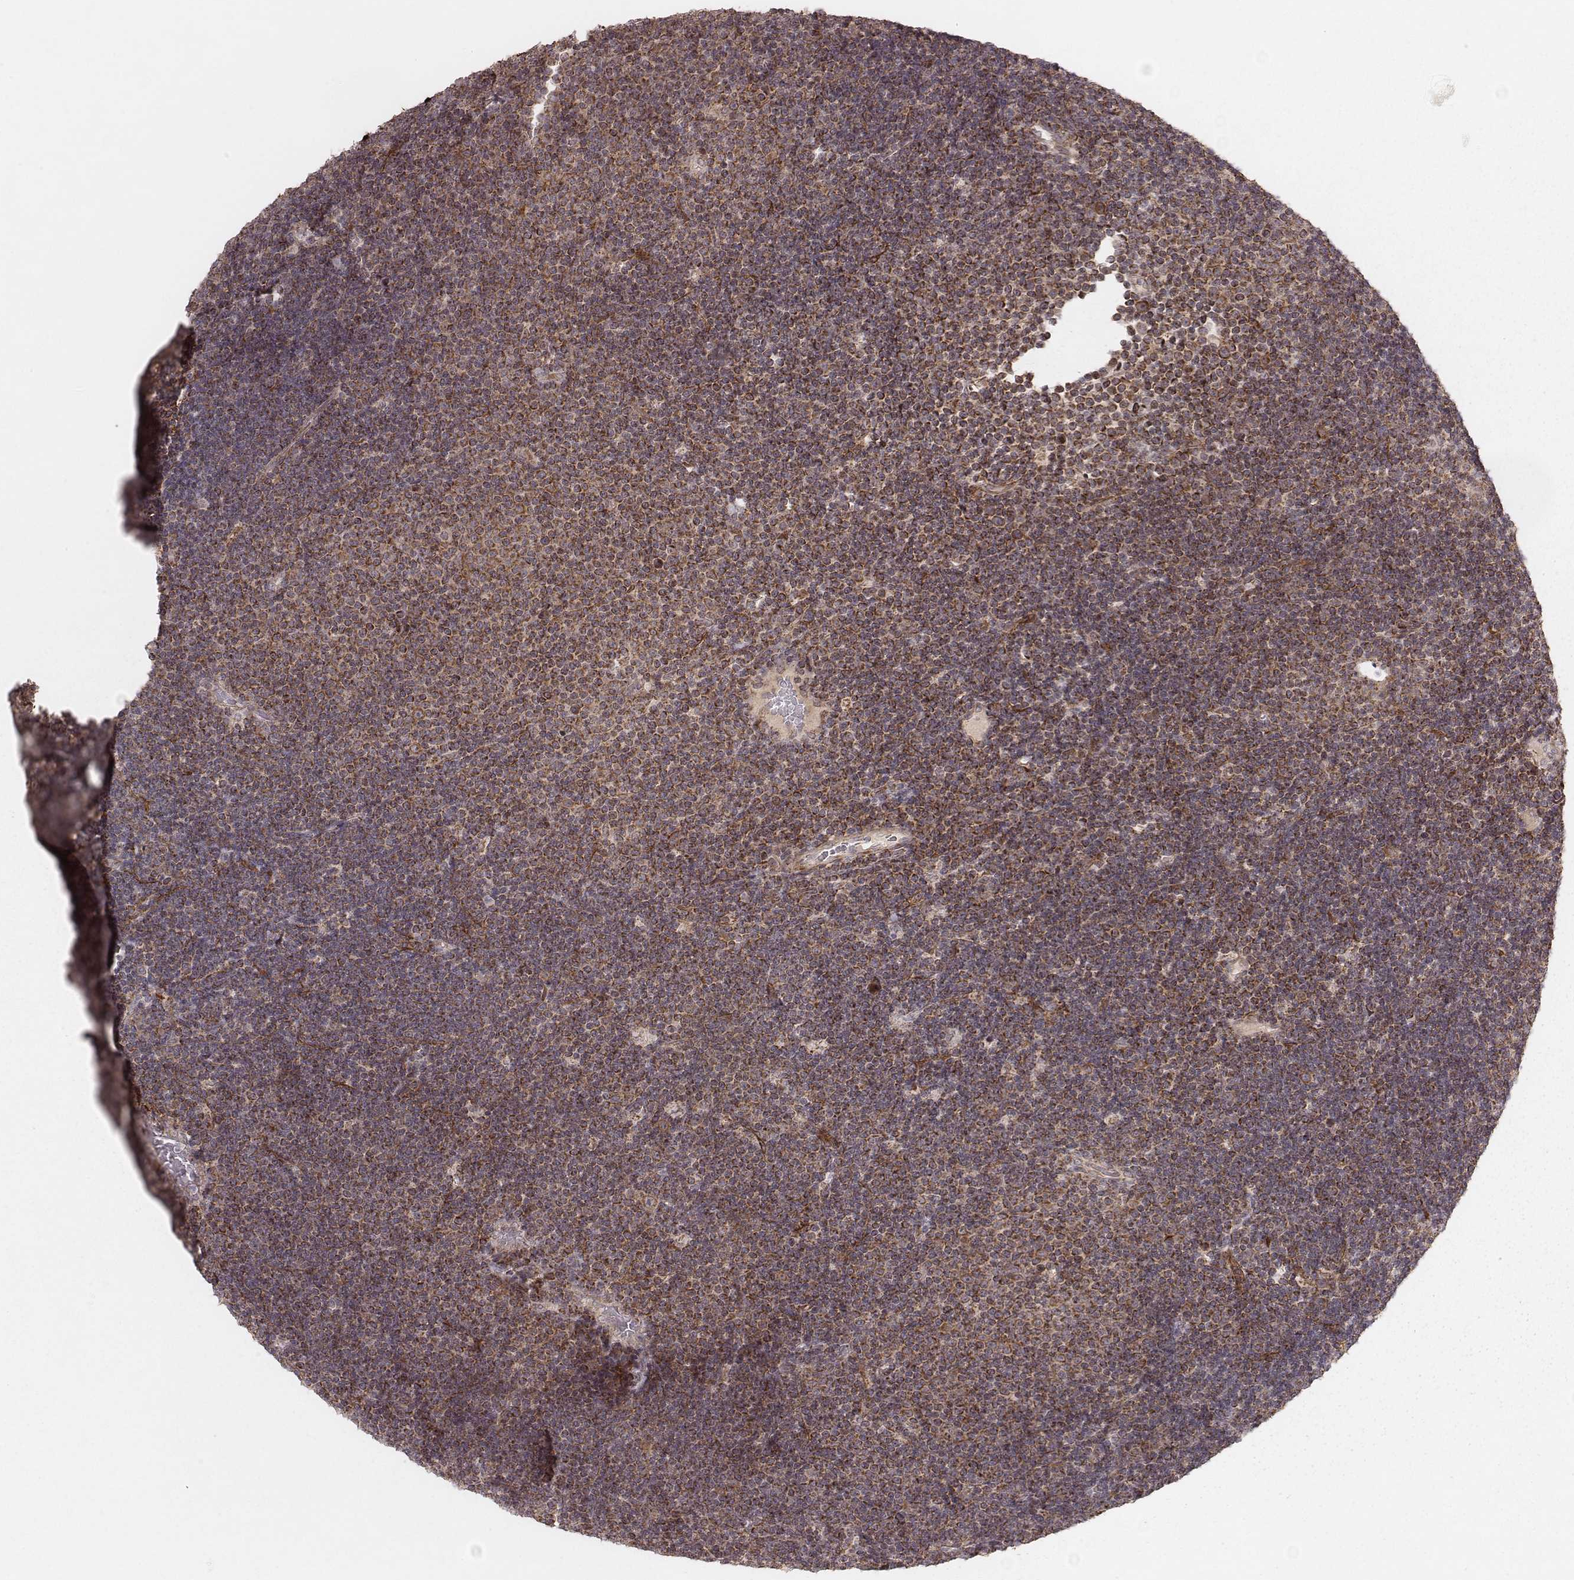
{"staining": {"intensity": "moderate", "quantity": ">75%", "location": "cytoplasmic/membranous"}, "tissue": "lymphoma", "cell_type": "Tumor cells", "image_type": "cancer", "snomed": [{"axis": "morphology", "description": "Malignant lymphoma, non-Hodgkin's type, Low grade"}, {"axis": "topography", "description": "Brain"}], "caption": "Immunohistochemistry (IHC) (DAB) staining of lymphoma reveals moderate cytoplasmic/membranous protein staining in approximately >75% of tumor cells.", "gene": "NDUFA7", "patient": {"sex": "female", "age": 66}}